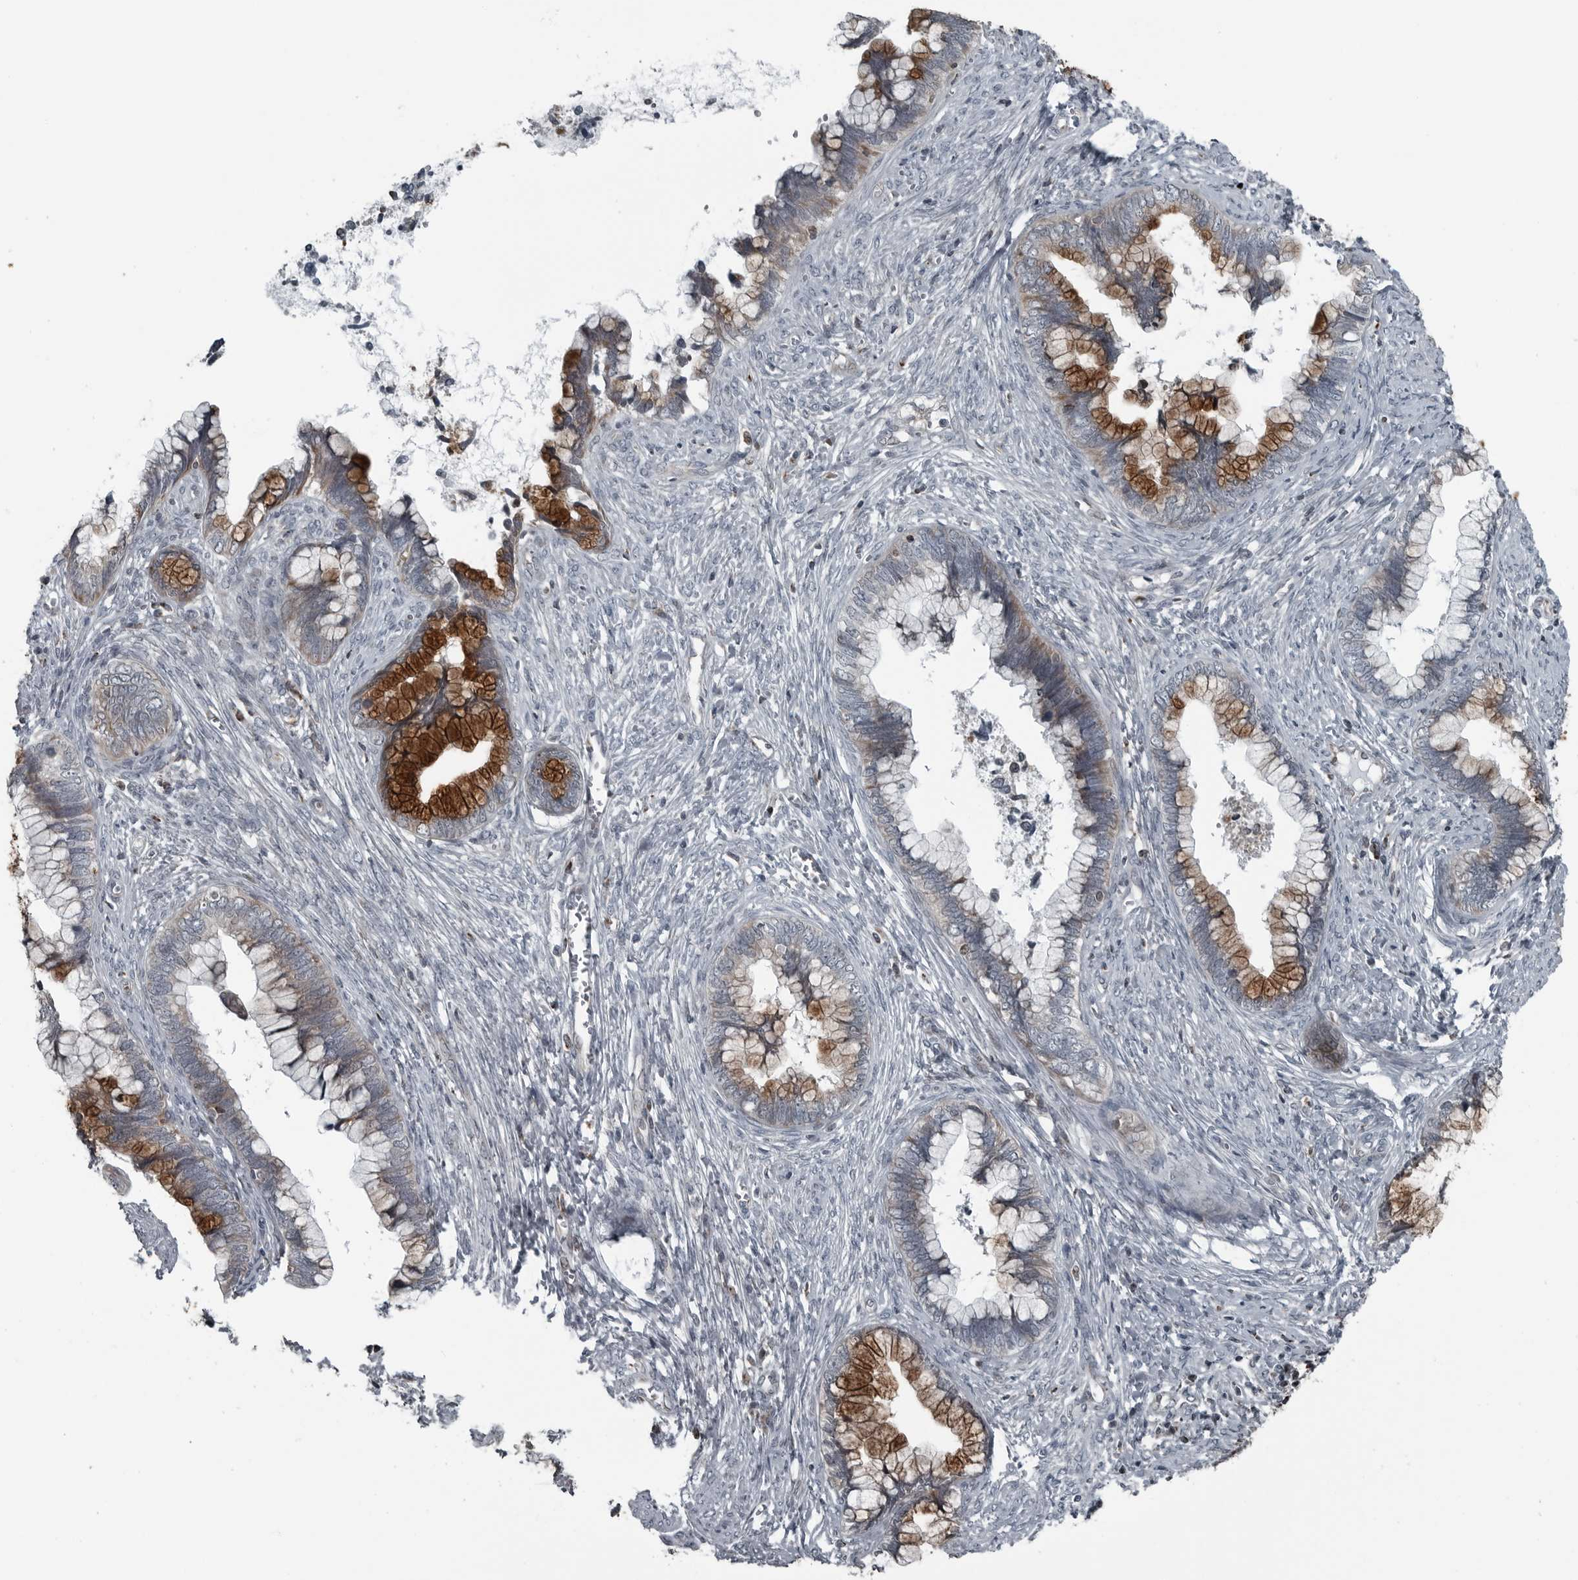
{"staining": {"intensity": "strong", "quantity": "25%-75%", "location": "cytoplasmic/membranous"}, "tissue": "cervical cancer", "cell_type": "Tumor cells", "image_type": "cancer", "snomed": [{"axis": "morphology", "description": "Adenocarcinoma, NOS"}, {"axis": "topography", "description": "Cervix"}], "caption": "Approximately 25%-75% of tumor cells in adenocarcinoma (cervical) demonstrate strong cytoplasmic/membranous protein positivity as visualized by brown immunohistochemical staining.", "gene": "GAK", "patient": {"sex": "female", "age": 44}}